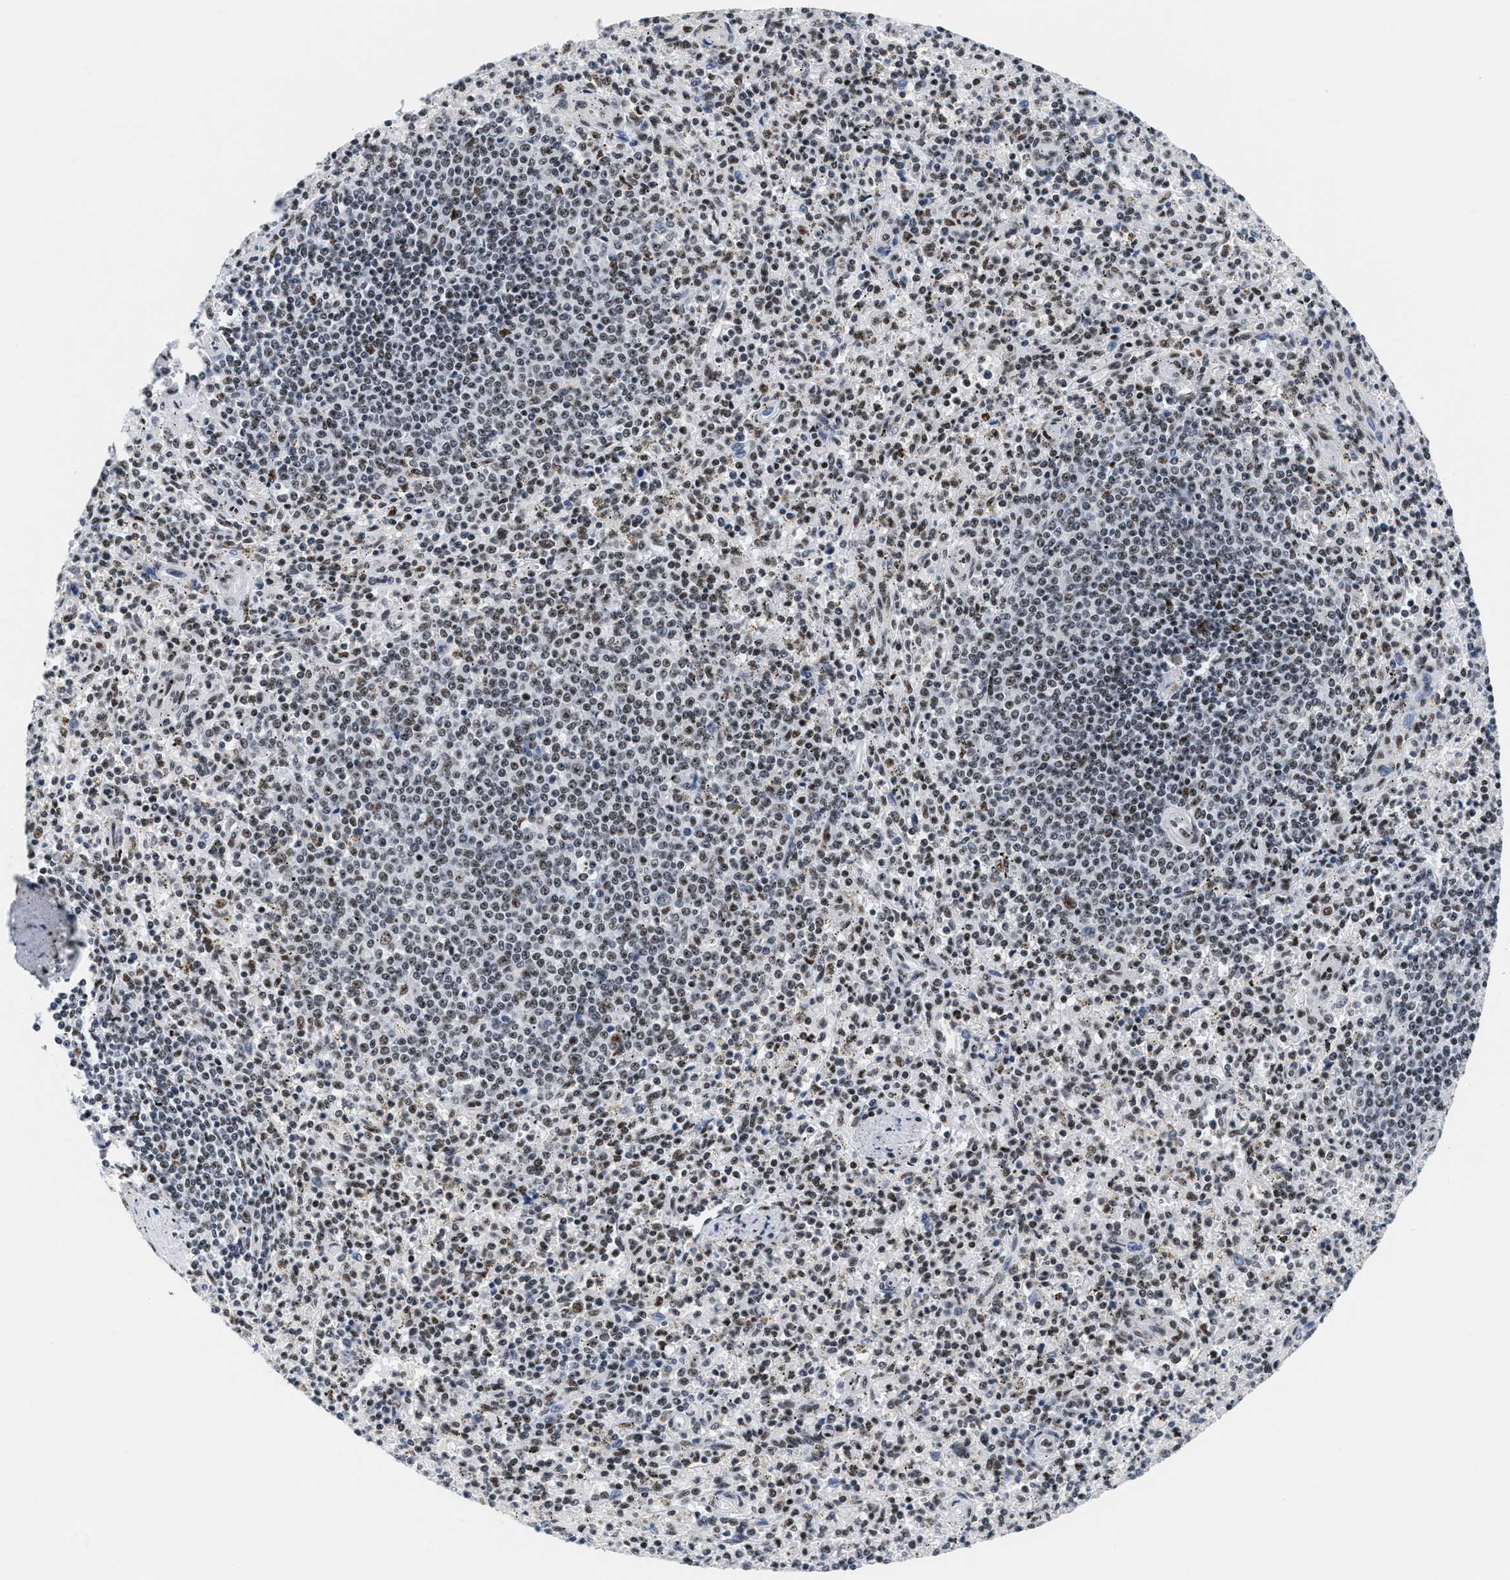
{"staining": {"intensity": "moderate", "quantity": ">75%", "location": "nuclear"}, "tissue": "spleen", "cell_type": "Cells in red pulp", "image_type": "normal", "snomed": [{"axis": "morphology", "description": "Normal tissue, NOS"}, {"axis": "topography", "description": "Spleen"}], "caption": "Benign spleen demonstrates moderate nuclear staining in approximately >75% of cells in red pulp (Stains: DAB (3,3'-diaminobenzidine) in brown, nuclei in blue, Microscopy: brightfield microscopy at high magnification)..", "gene": "RAD50", "patient": {"sex": "male", "age": 72}}